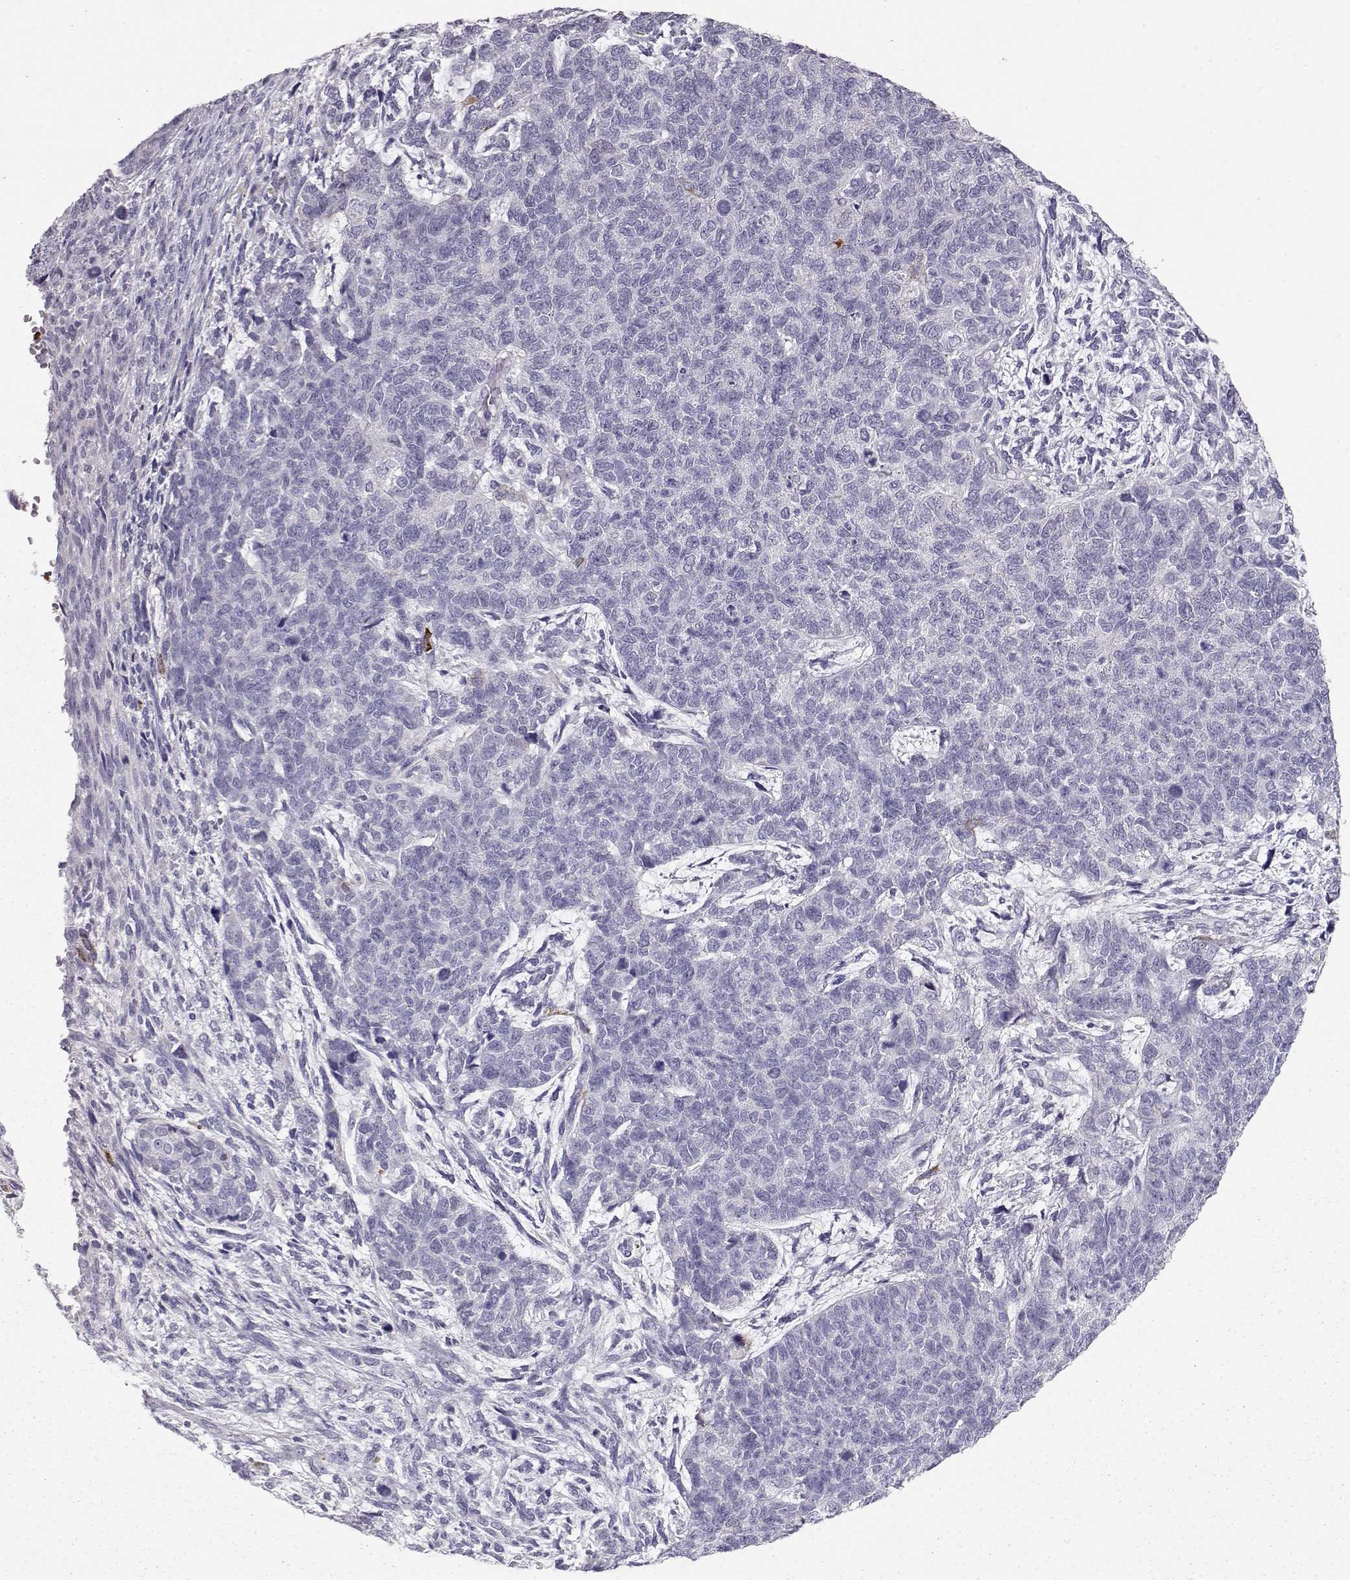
{"staining": {"intensity": "negative", "quantity": "none", "location": "none"}, "tissue": "cervical cancer", "cell_type": "Tumor cells", "image_type": "cancer", "snomed": [{"axis": "morphology", "description": "Squamous cell carcinoma, NOS"}, {"axis": "topography", "description": "Cervix"}], "caption": "High power microscopy image of an immunohistochemistry image of cervical cancer (squamous cell carcinoma), revealing no significant expression in tumor cells.", "gene": "LAMB3", "patient": {"sex": "female", "age": 63}}